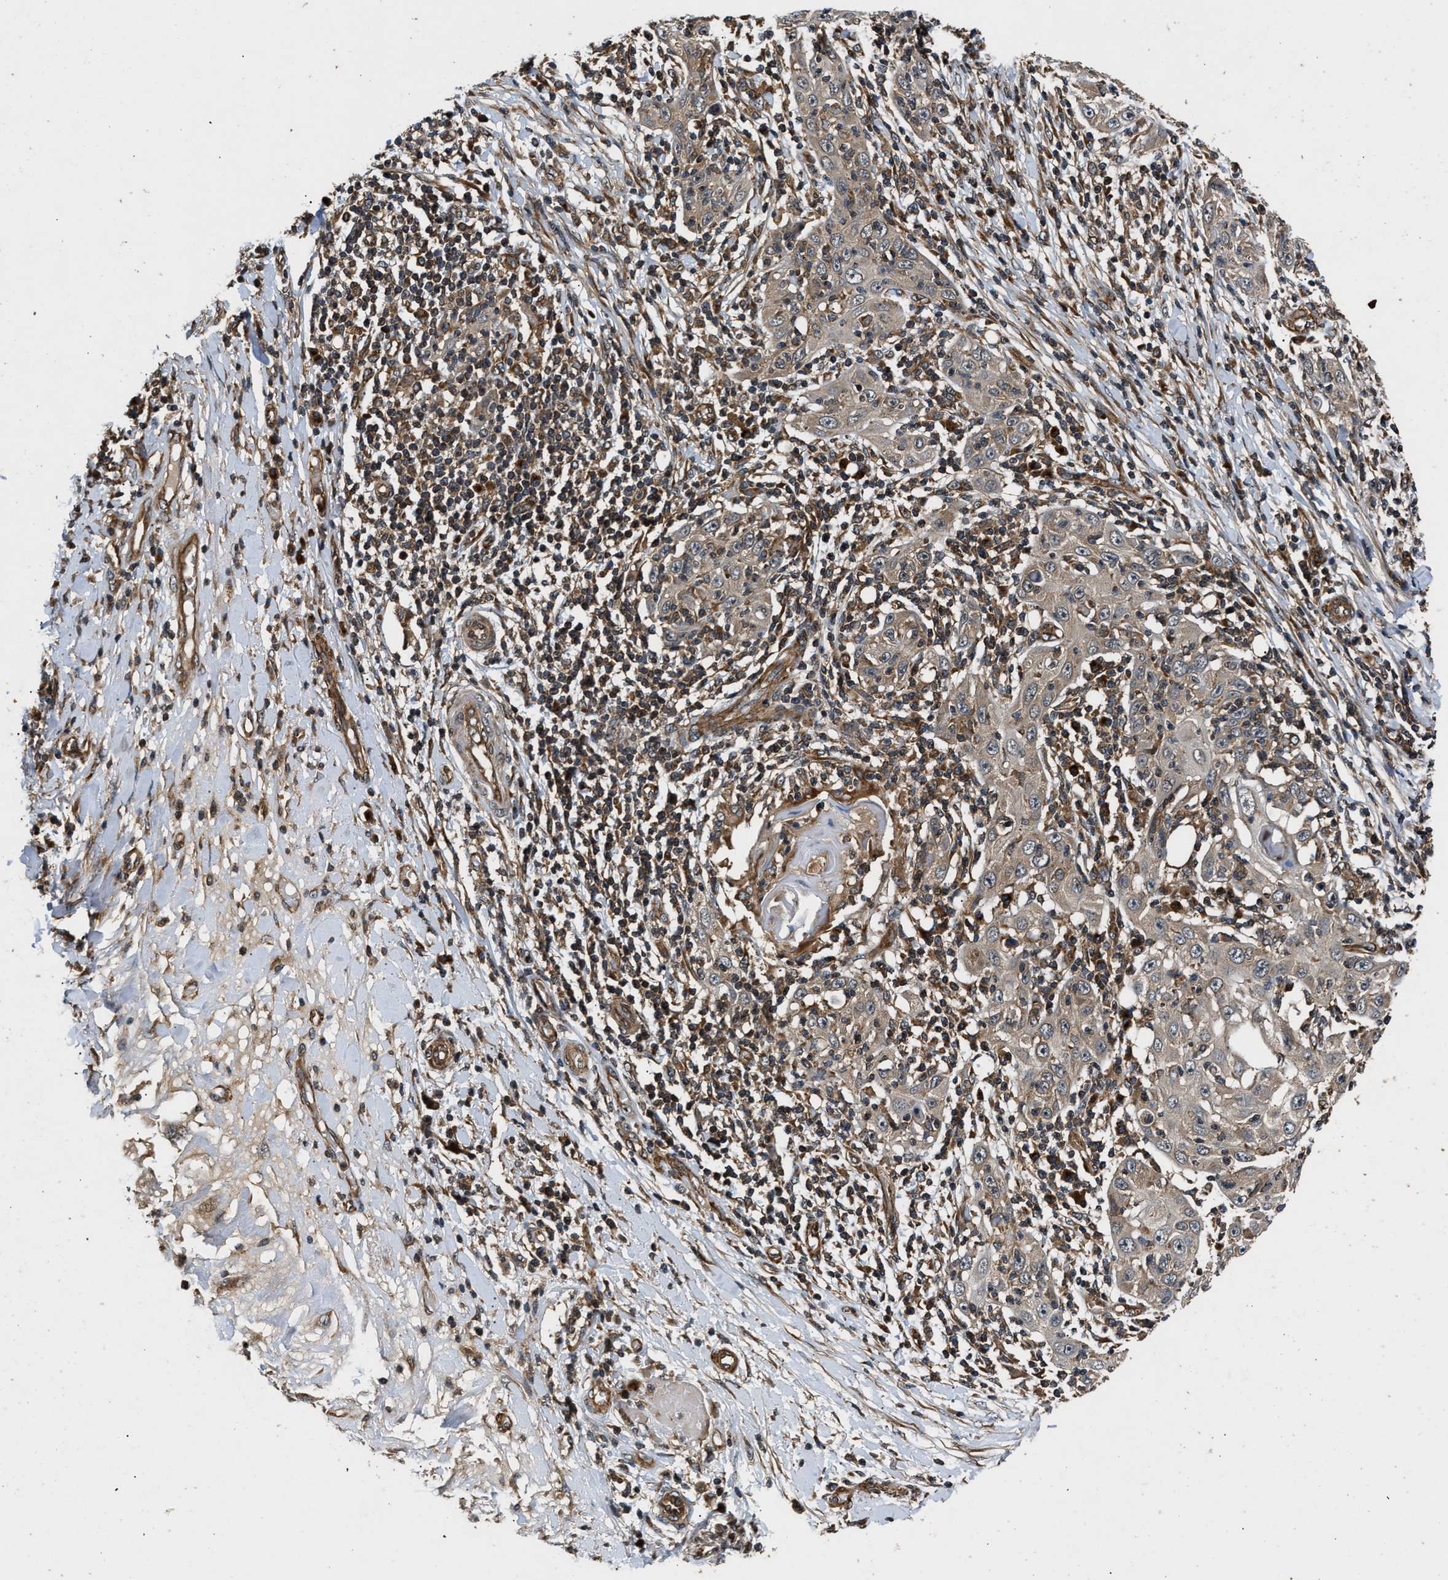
{"staining": {"intensity": "weak", "quantity": ">75%", "location": "cytoplasmic/membranous"}, "tissue": "skin cancer", "cell_type": "Tumor cells", "image_type": "cancer", "snomed": [{"axis": "morphology", "description": "Squamous cell carcinoma, NOS"}, {"axis": "topography", "description": "Skin"}], "caption": "Tumor cells exhibit low levels of weak cytoplasmic/membranous staining in about >75% of cells in skin cancer (squamous cell carcinoma). The staining was performed using DAB to visualize the protein expression in brown, while the nuclei were stained in blue with hematoxylin (Magnification: 20x).", "gene": "PNPLA8", "patient": {"sex": "female", "age": 88}}